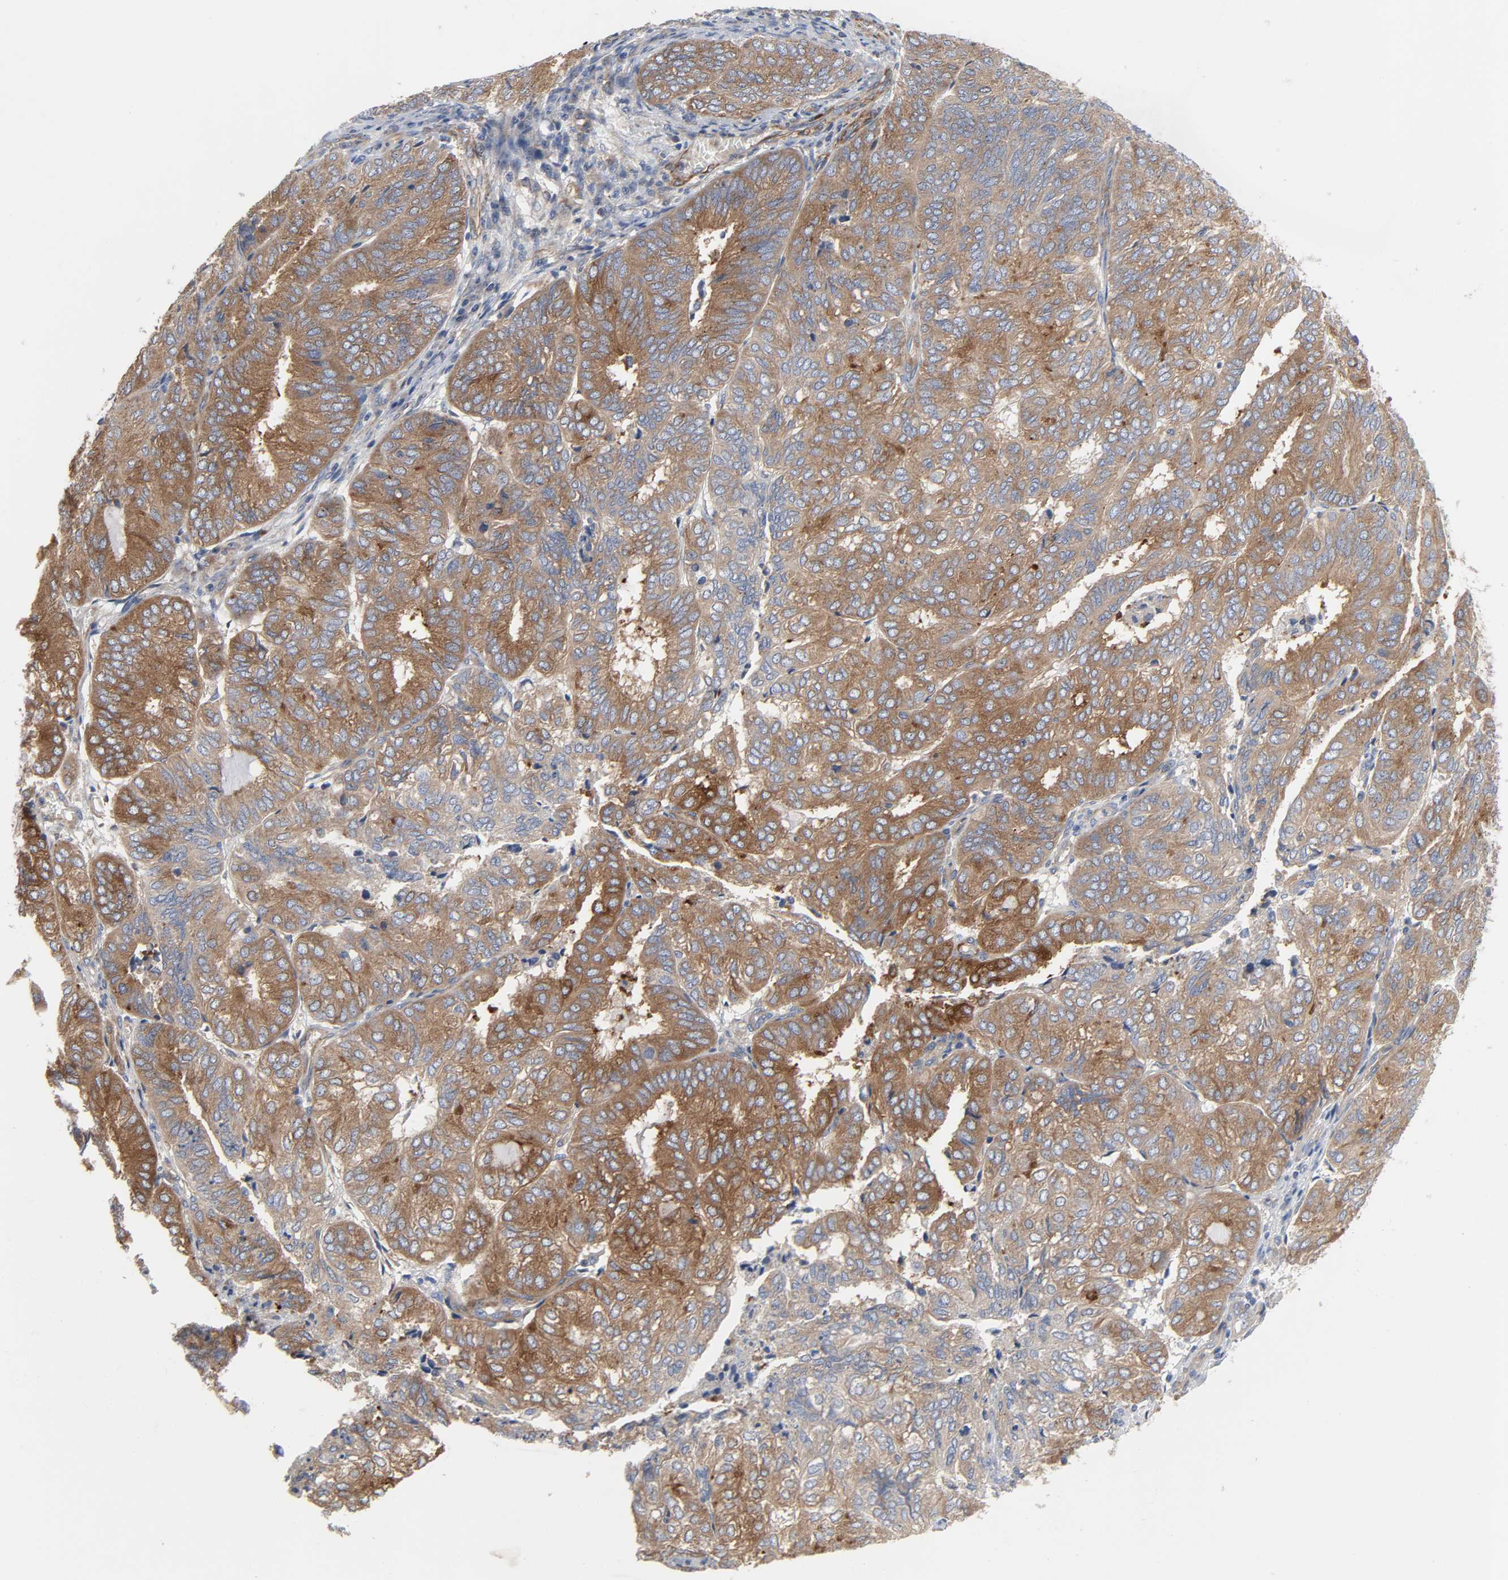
{"staining": {"intensity": "strong", "quantity": ">75%", "location": "cytoplasmic/membranous"}, "tissue": "endometrial cancer", "cell_type": "Tumor cells", "image_type": "cancer", "snomed": [{"axis": "morphology", "description": "Adenocarcinoma, NOS"}, {"axis": "topography", "description": "Uterus"}], "caption": "Tumor cells reveal high levels of strong cytoplasmic/membranous expression in about >75% of cells in endometrial cancer.", "gene": "ARHGAP1", "patient": {"sex": "female", "age": 60}}